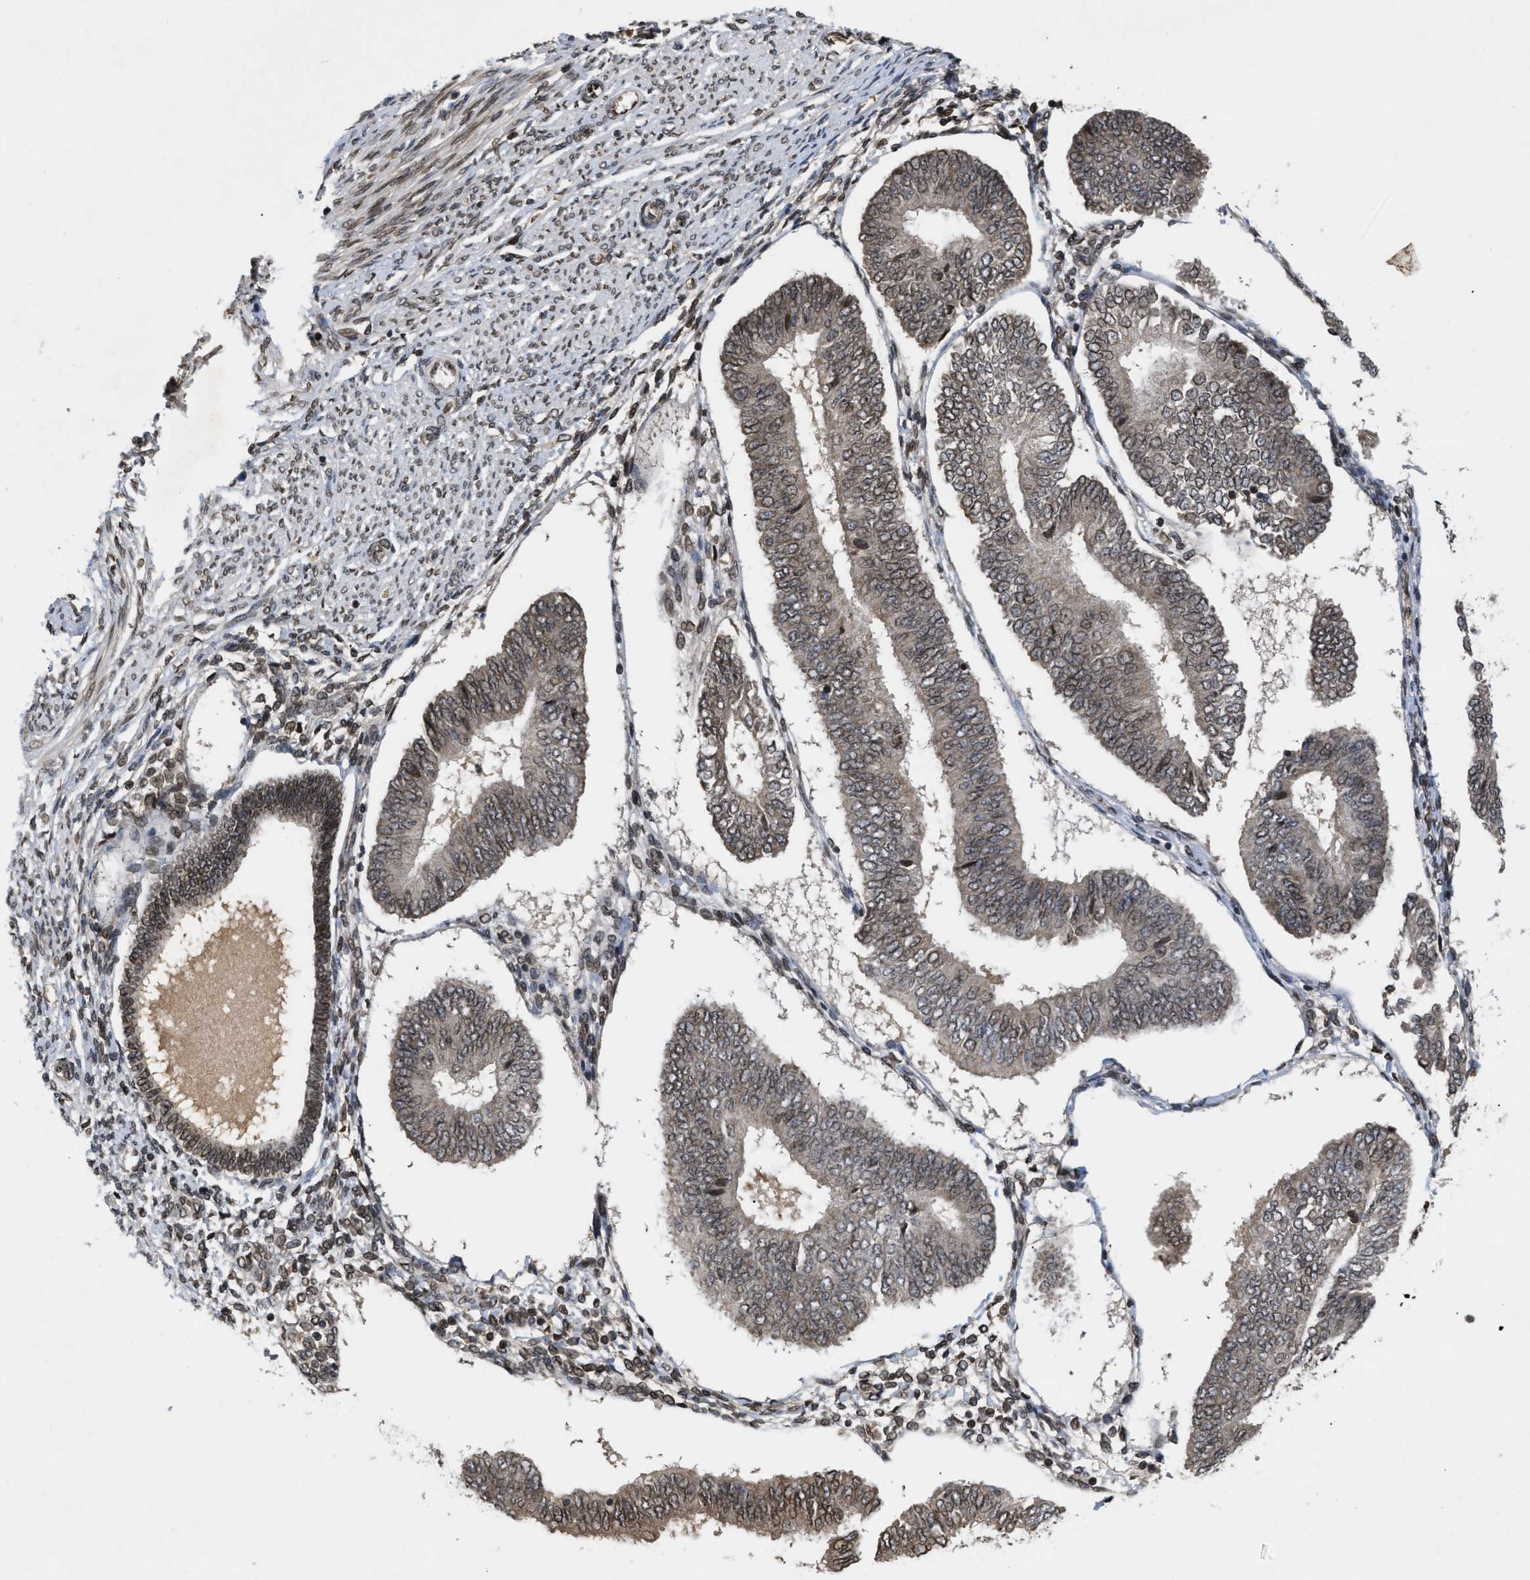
{"staining": {"intensity": "weak", "quantity": ">75%", "location": "cytoplasmic/membranous,nuclear"}, "tissue": "endometrial cancer", "cell_type": "Tumor cells", "image_type": "cancer", "snomed": [{"axis": "morphology", "description": "Adenocarcinoma, NOS"}, {"axis": "topography", "description": "Endometrium"}], "caption": "Approximately >75% of tumor cells in human endometrial adenocarcinoma display weak cytoplasmic/membranous and nuclear protein staining as visualized by brown immunohistochemical staining.", "gene": "CRY1", "patient": {"sex": "female", "age": 58}}